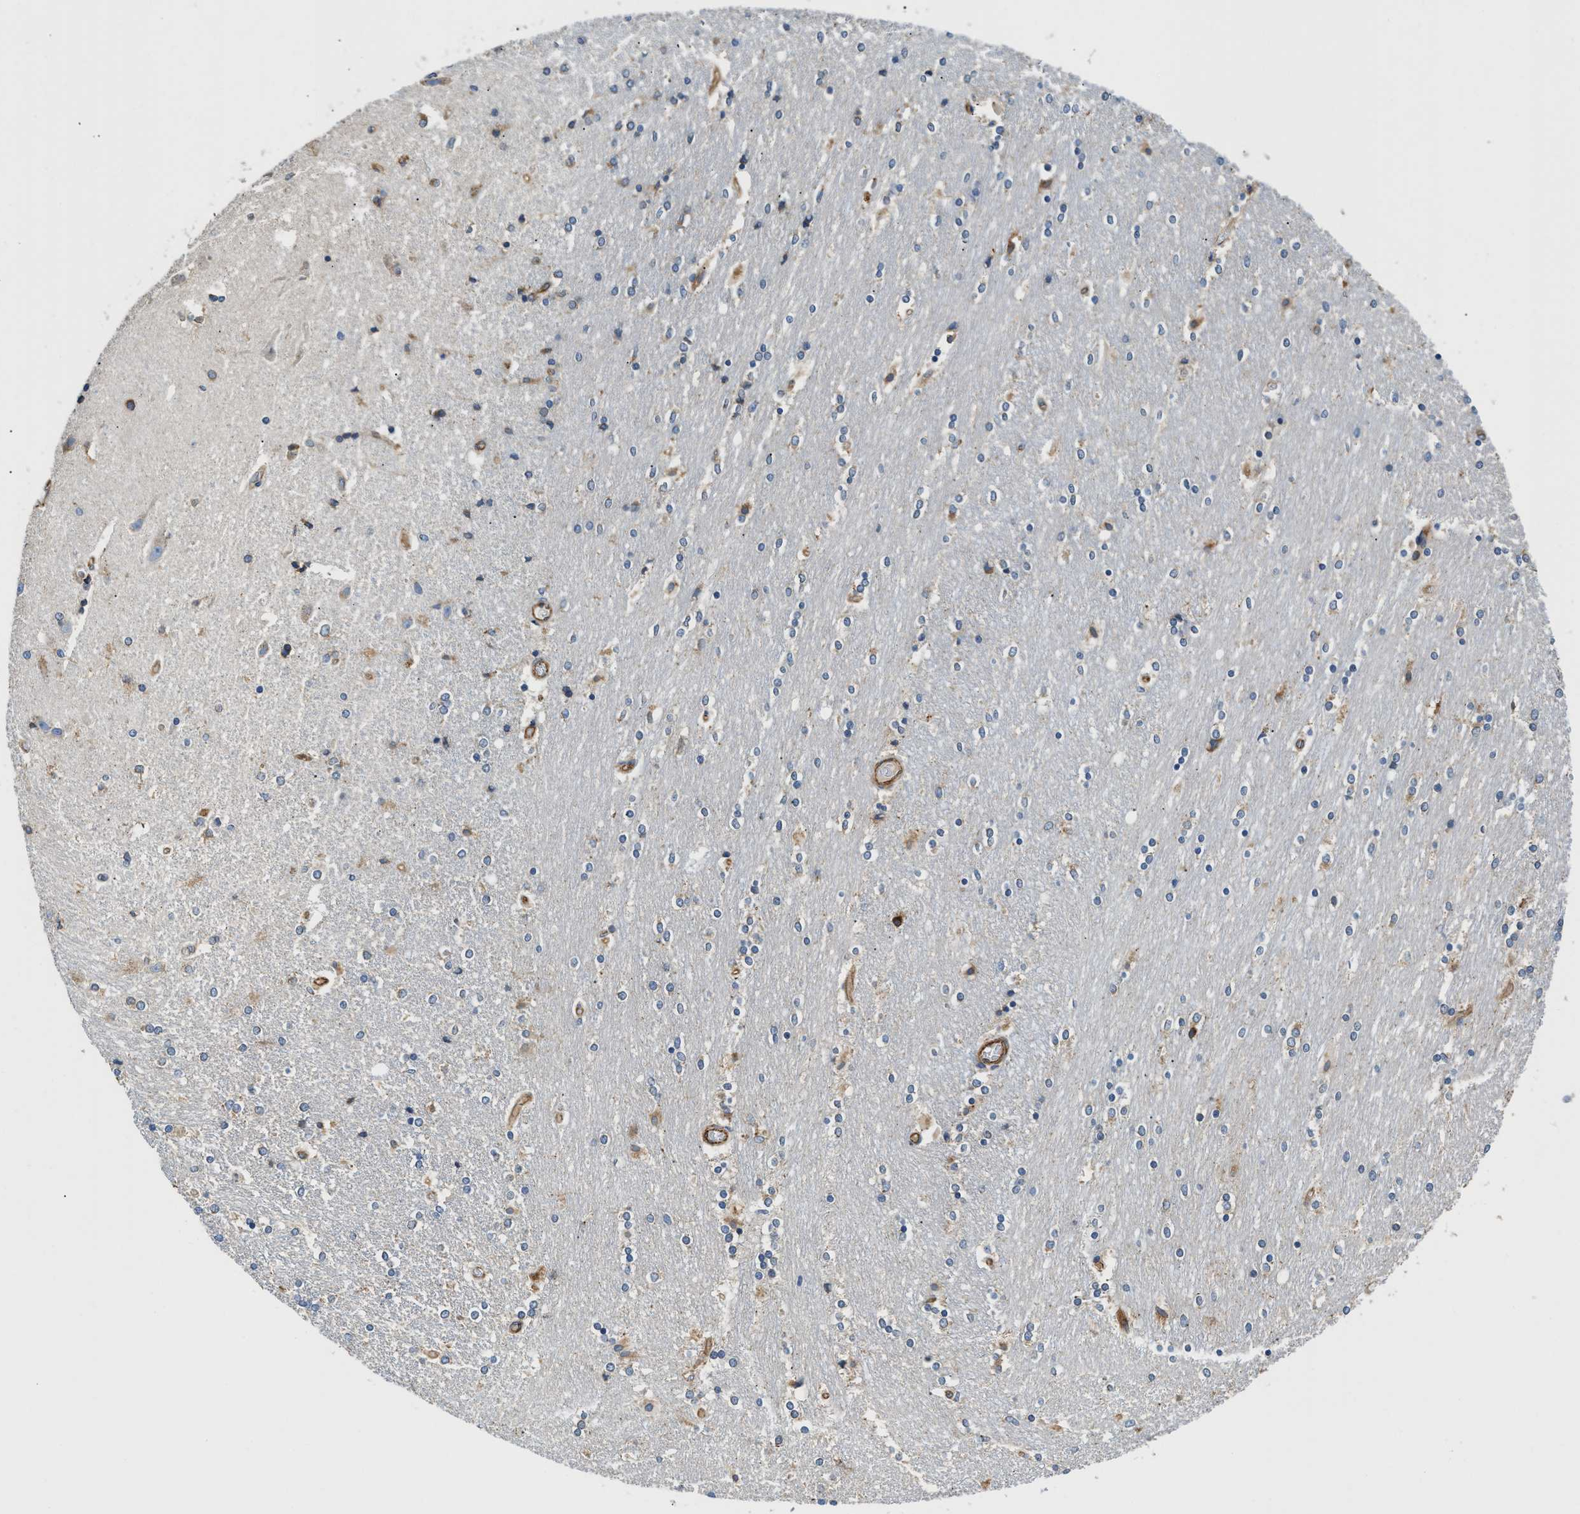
{"staining": {"intensity": "moderate", "quantity": "<25%", "location": "cytoplasmic/membranous"}, "tissue": "caudate", "cell_type": "Glial cells", "image_type": "normal", "snomed": [{"axis": "morphology", "description": "Normal tissue, NOS"}, {"axis": "topography", "description": "Lateral ventricle wall"}], "caption": "A high-resolution micrograph shows IHC staining of benign caudate, which demonstrates moderate cytoplasmic/membranous positivity in about <25% of glial cells.", "gene": "HSD17B12", "patient": {"sex": "female", "age": 54}}